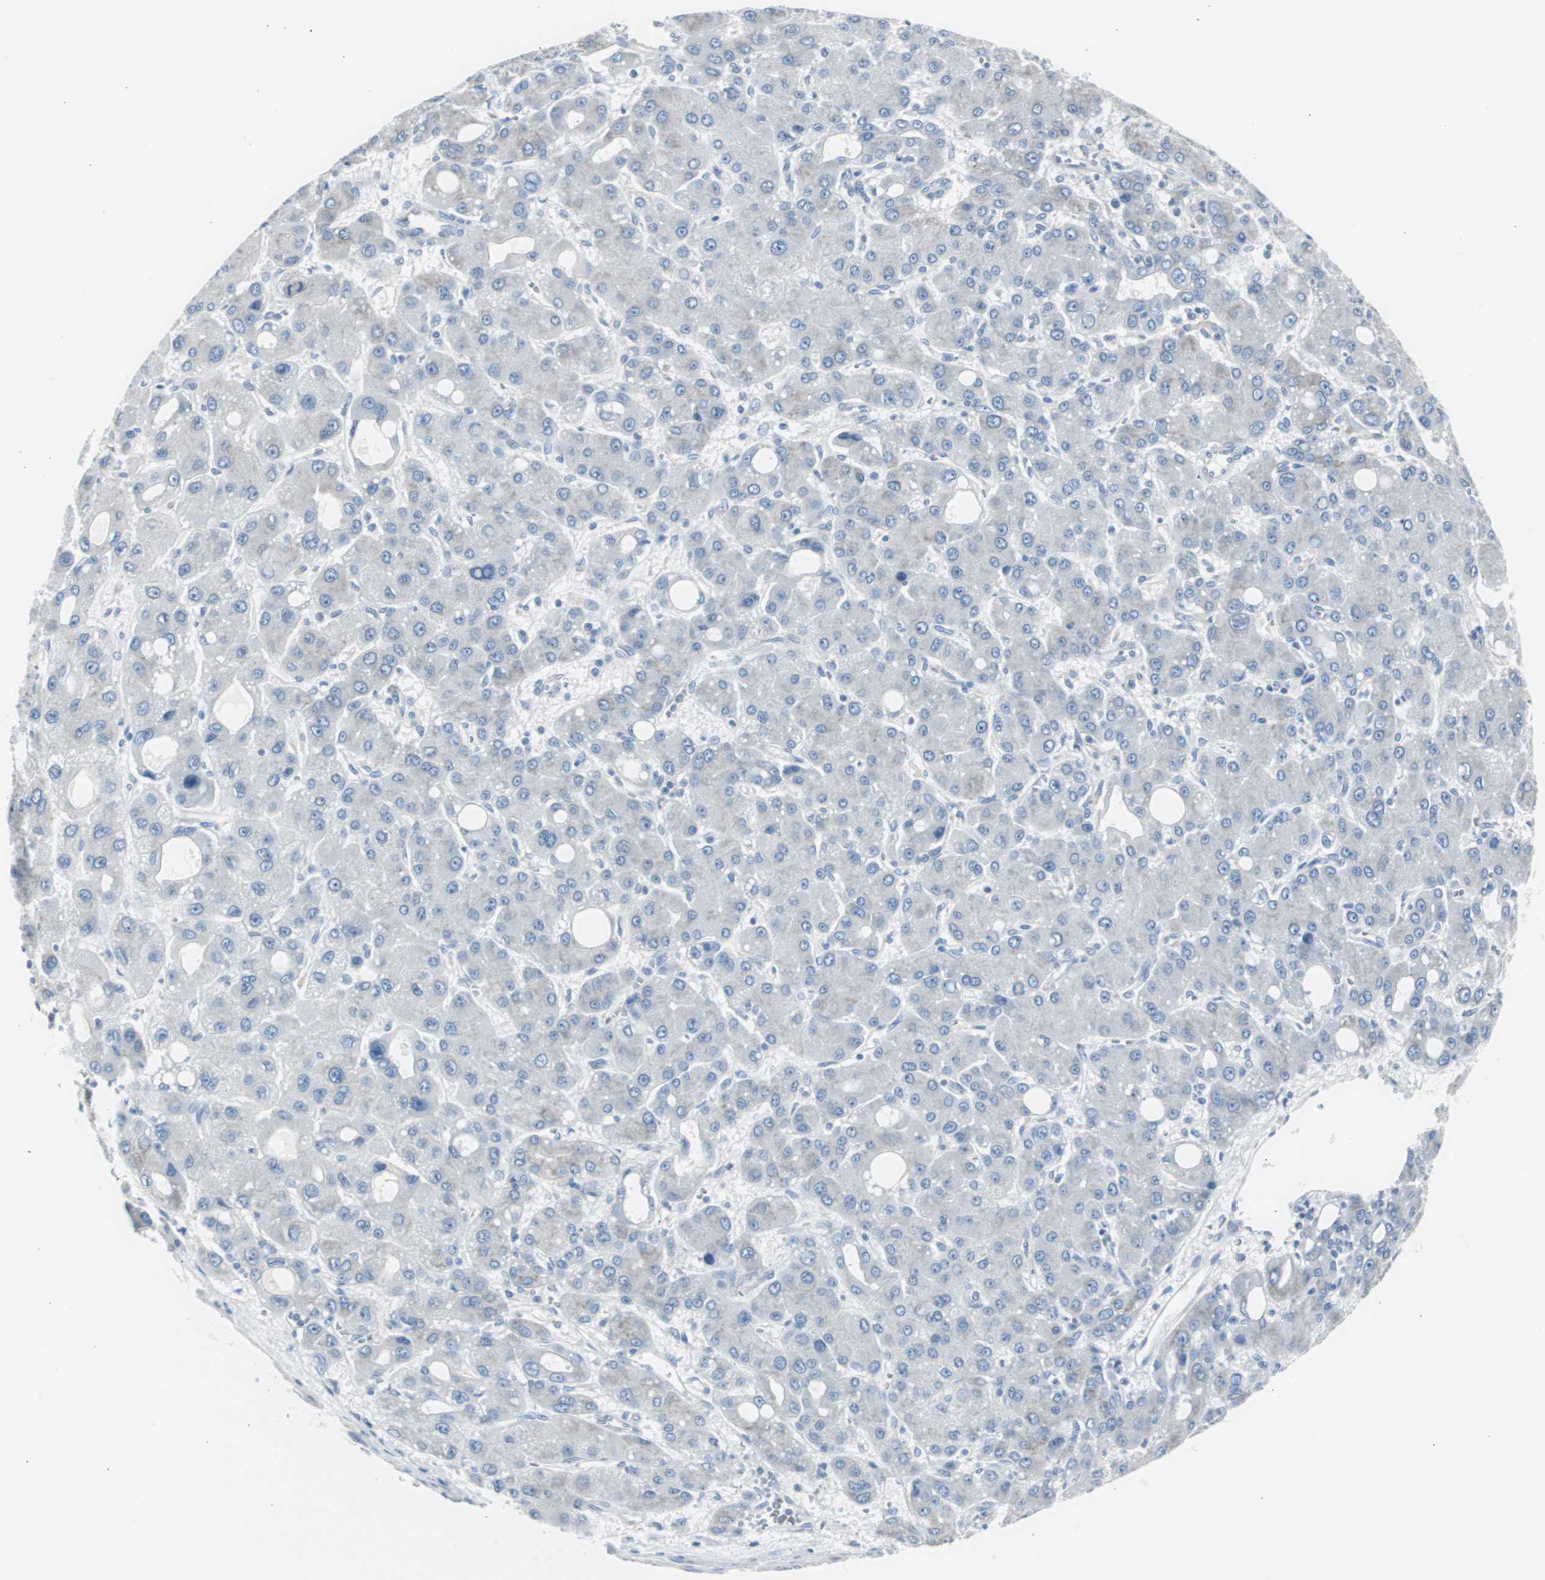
{"staining": {"intensity": "negative", "quantity": "none", "location": "none"}, "tissue": "liver cancer", "cell_type": "Tumor cells", "image_type": "cancer", "snomed": [{"axis": "morphology", "description": "Carcinoma, Hepatocellular, NOS"}, {"axis": "topography", "description": "Liver"}], "caption": "Liver hepatocellular carcinoma was stained to show a protein in brown. There is no significant staining in tumor cells.", "gene": "RPS12", "patient": {"sex": "male", "age": 55}}